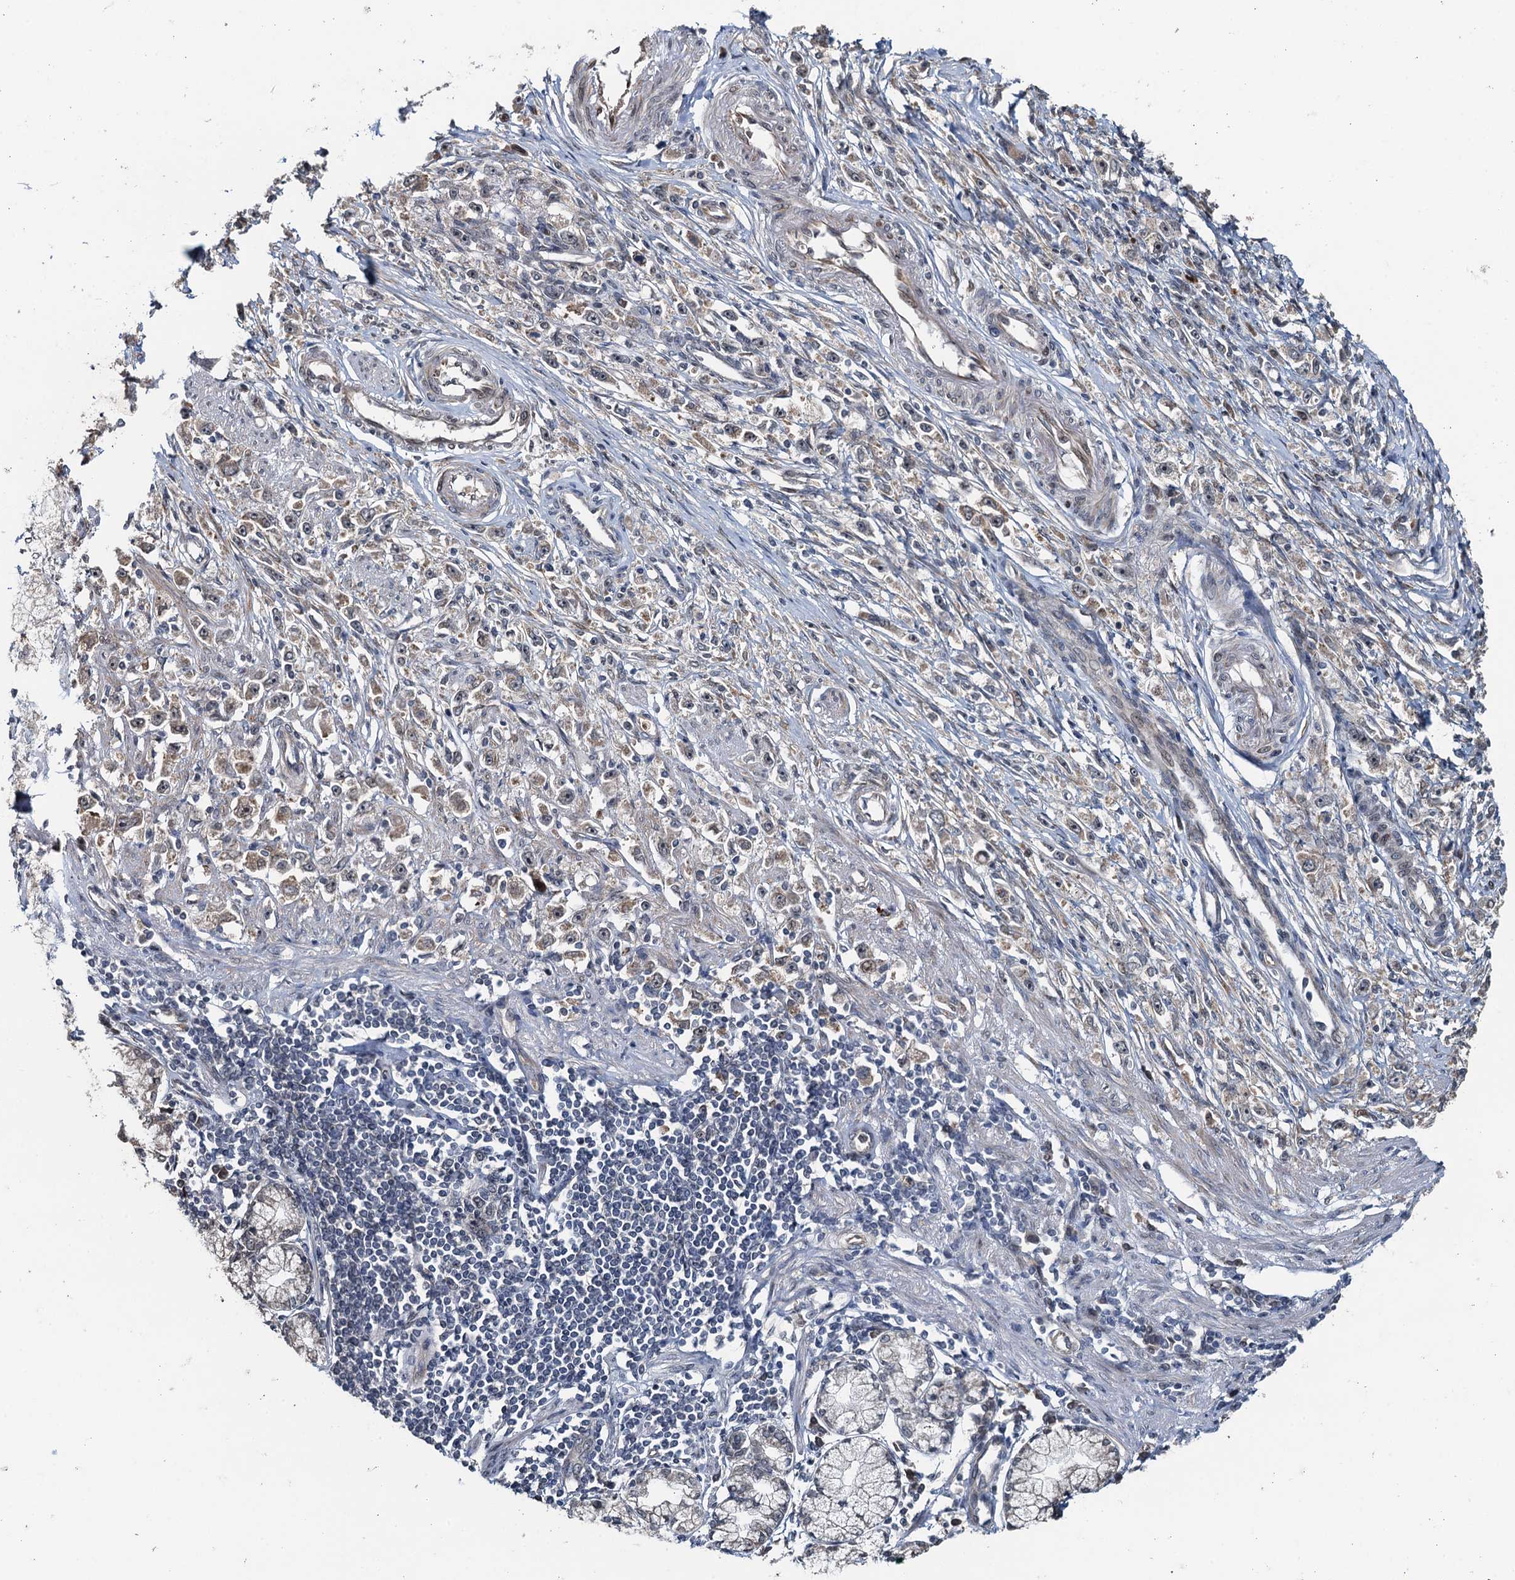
{"staining": {"intensity": "weak", "quantity": "<25%", "location": "cytoplasmic/membranous"}, "tissue": "stomach cancer", "cell_type": "Tumor cells", "image_type": "cancer", "snomed": [{"axis": "morphology", "description": "Adenocarcinoma, NOS"}, {"axis": "topography", "description": "Stomach"}], "caption": "This is an immunohistochemistry (IHC) image of stomach cancer (adenocarcinoma). There is no expression in tumor cells.", "gene": "WHAMM", "patient": {"sex": "female", "age": 59}}